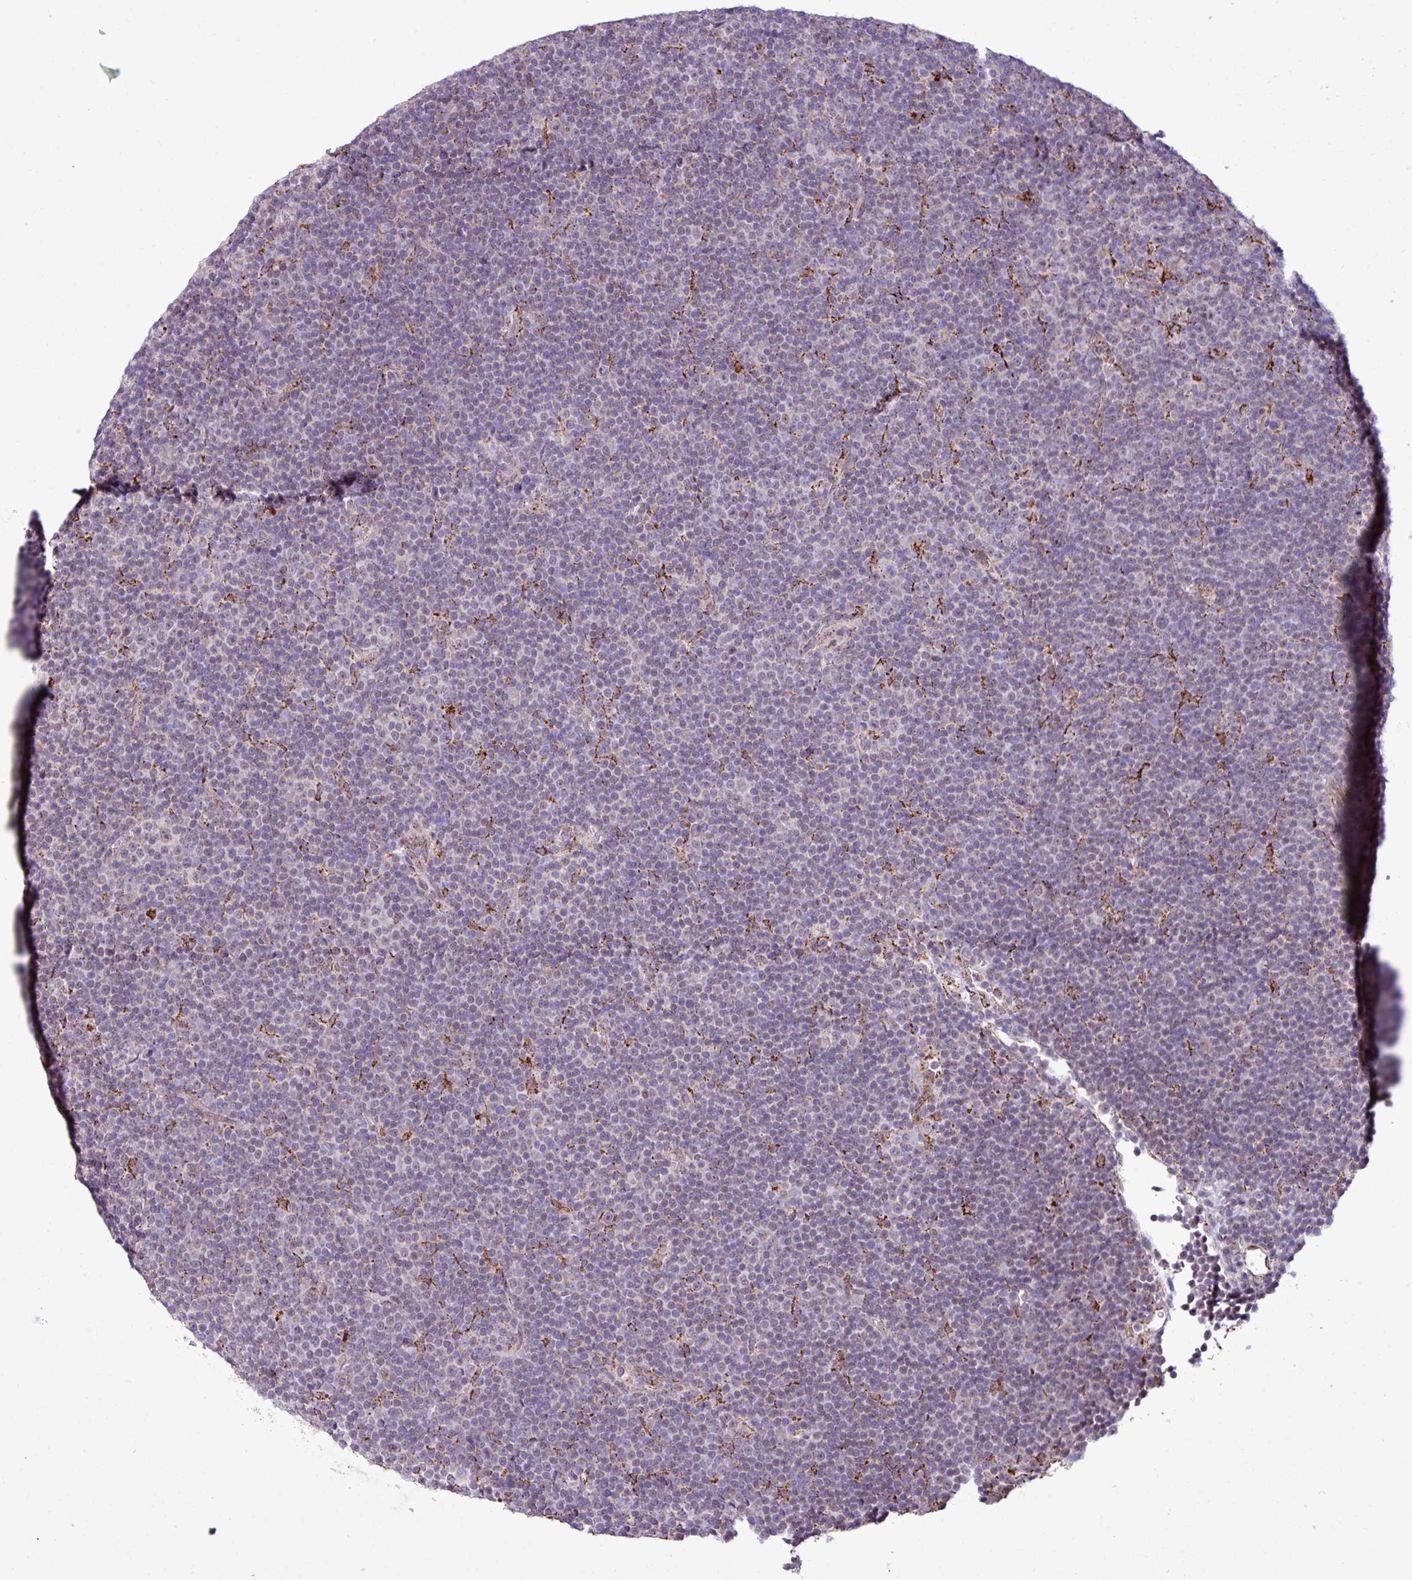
{"staining": {"intensity": "negative", "quantity": "none", "location": "none"}, "tissue": "lymphoma", "cell_type": "Tumor cells", "image_type": "cancer", "snomed": [{"axis": "morphology", "description": "Malignant lymphoma, non-Hodgkin's type, Low grade"}, {"axis": "topography", "description": "Lymph node"}], "caption": "Tumor cells are negative for protein expression in human lymphoma. (Brightfield microscopy of DAB immunohistochemistry at high magnification).", "gene": "SGPP1", "patient": {"sex": "female", "age": 67}}